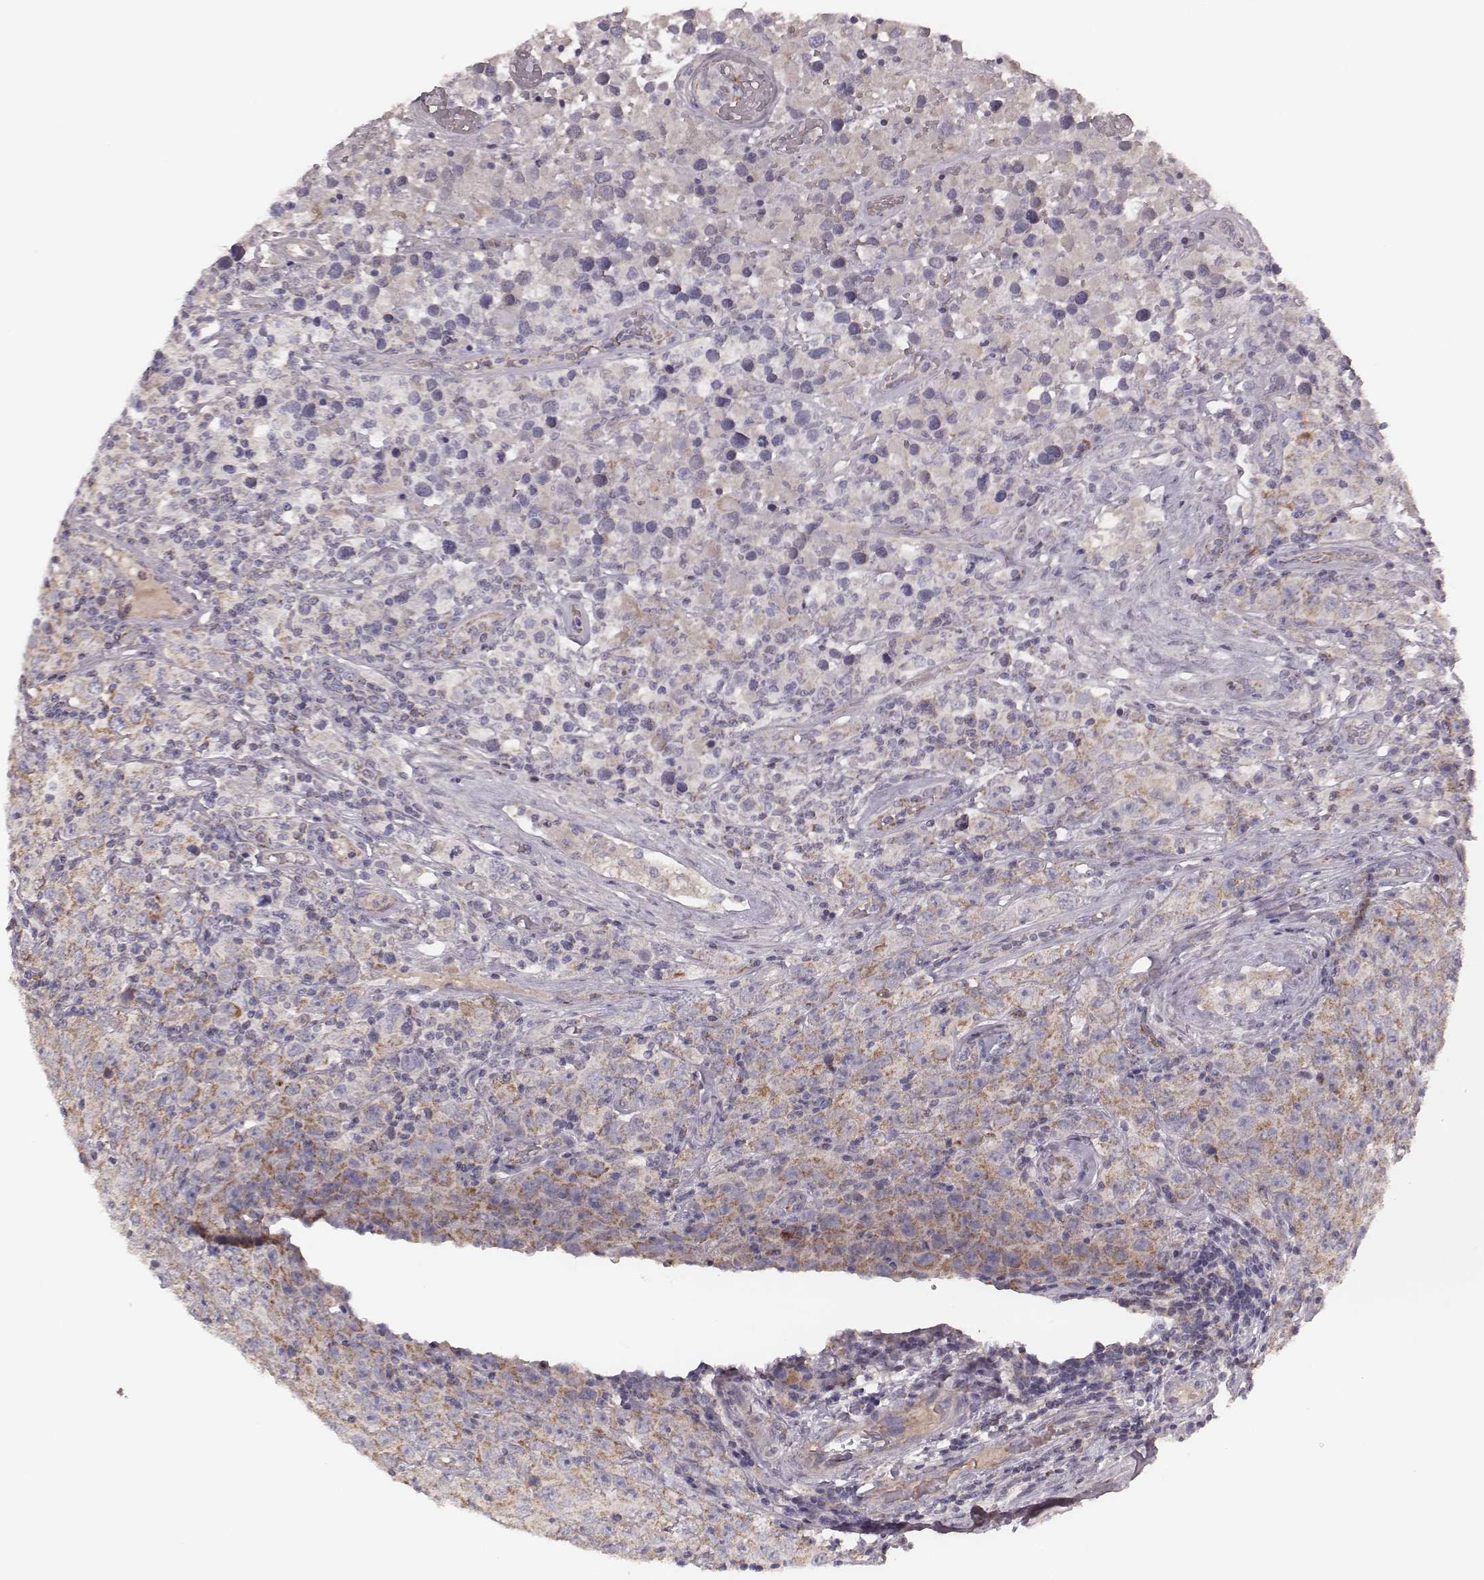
{"staining": {"intensity": "weak", "quantity": "25%-75%", "location": "cytoplasmic/membranous"}, "tissue": "testis cancer", "cell_type": "Tumor cells", "image_type": "cancer", "snomed": [{"axis": "morphology", "description": "Seminoma, NOS"}, {"axis": "topography", "description": "Testis"}], "caption": "The photomicrograph shows immunohistochemical staining of testis cancer (seminoma). There is weak cytoplasmic/membranous staining is present in about 25%-75% of tumor cells.", "gene": "MRPS27", "patient": {"sex": "male", "age": 52}}